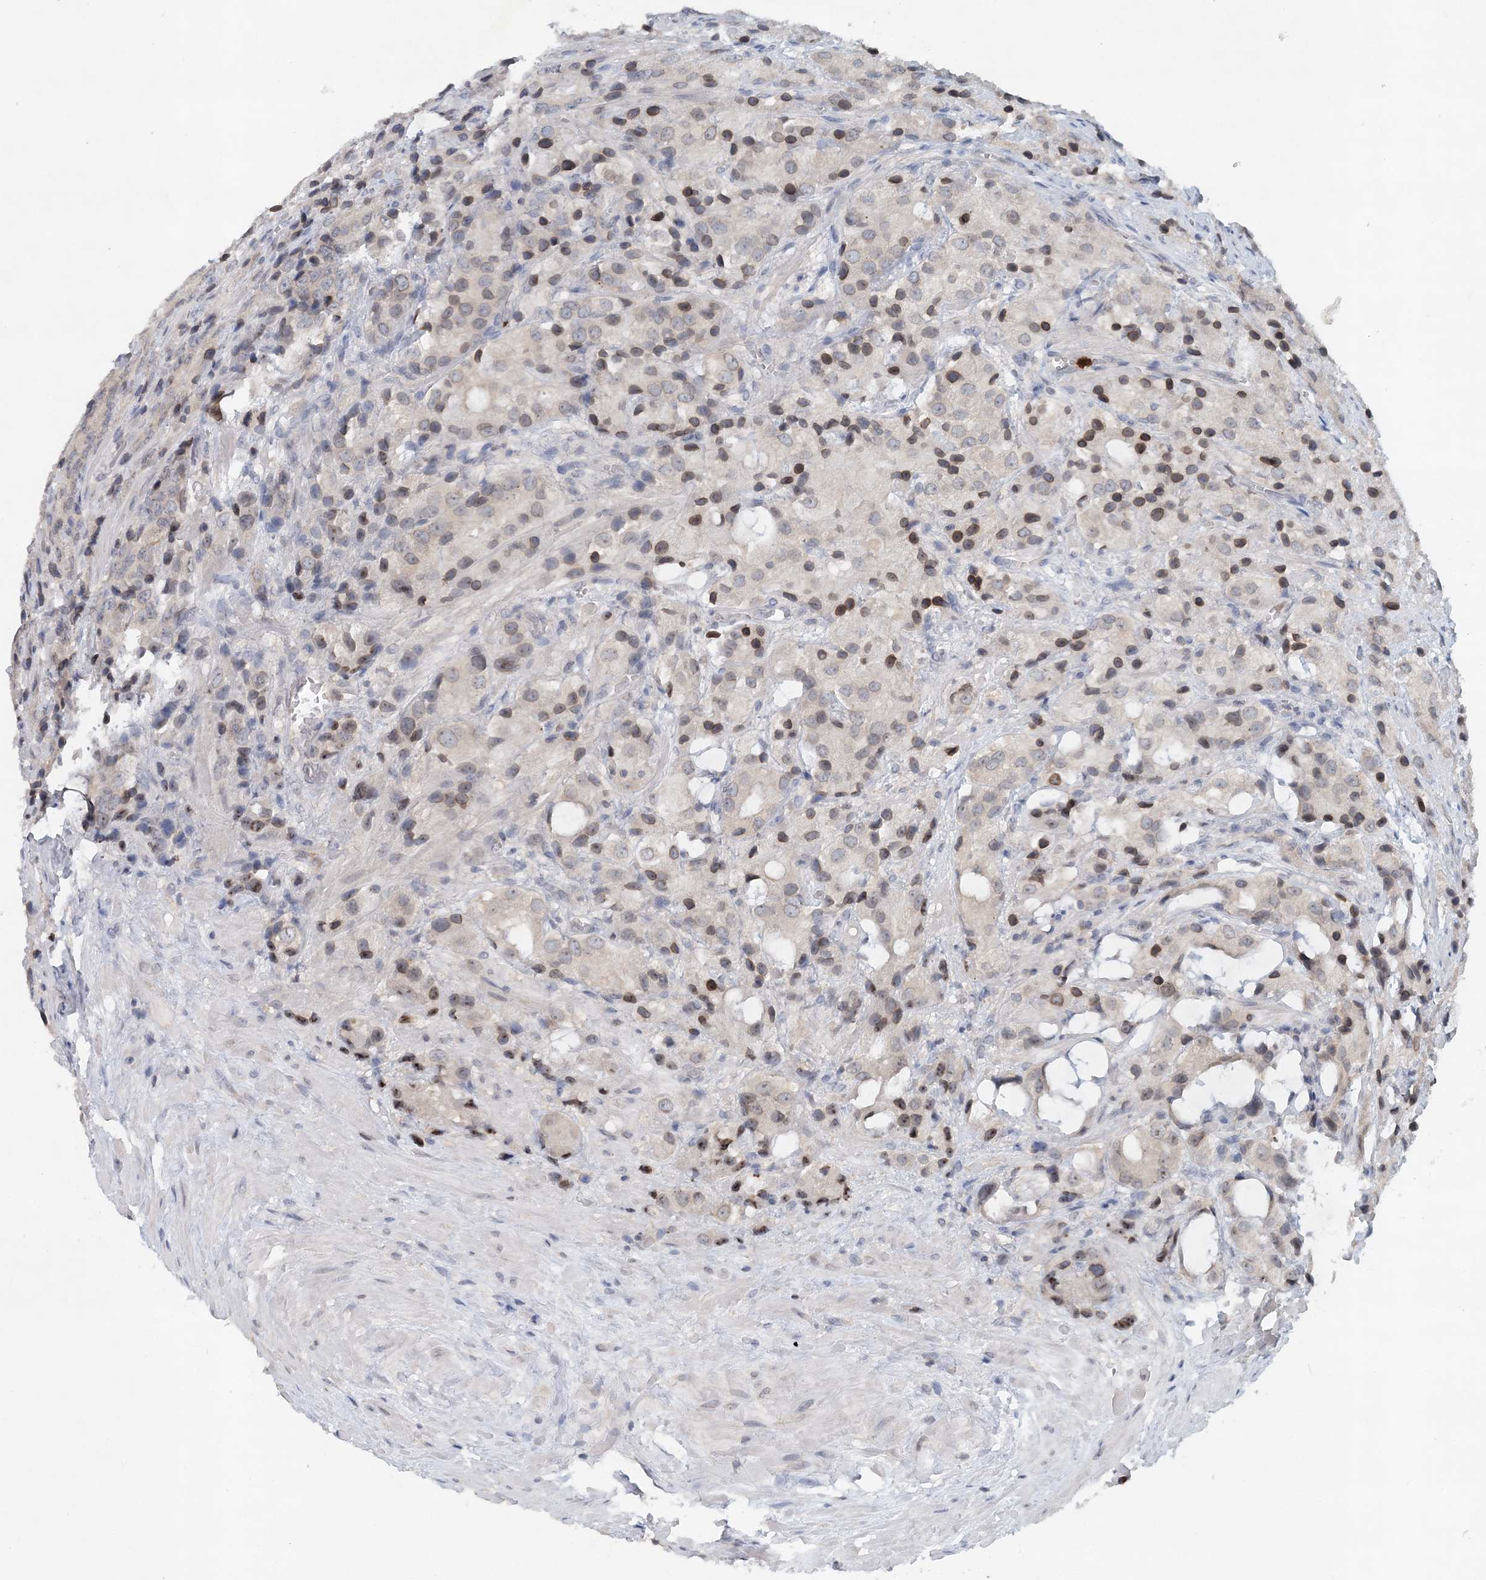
{"staining": {"intensity": "weak", "quantity": "<25%", "location": "cytoplasmic/membranous,nuclear"}, "tissue": "prostate cancer", "cell_type": "Tumor cells", "image_type": "cancer", "snomed": [{"axis": "morphology", "description": "Adenocarcinoma, High grade"}, {"axis": "topography", "description": "Prostate"}], "caption": "Prostate high-grade adenocarcinoma was stained to show a protein in brown. There is no significant staining in tumor cells. (Brightfield microscopy of DAB IHC at high magnification).", "gene": "NUP54", "patient": {"sex": "male", "age": 70}}